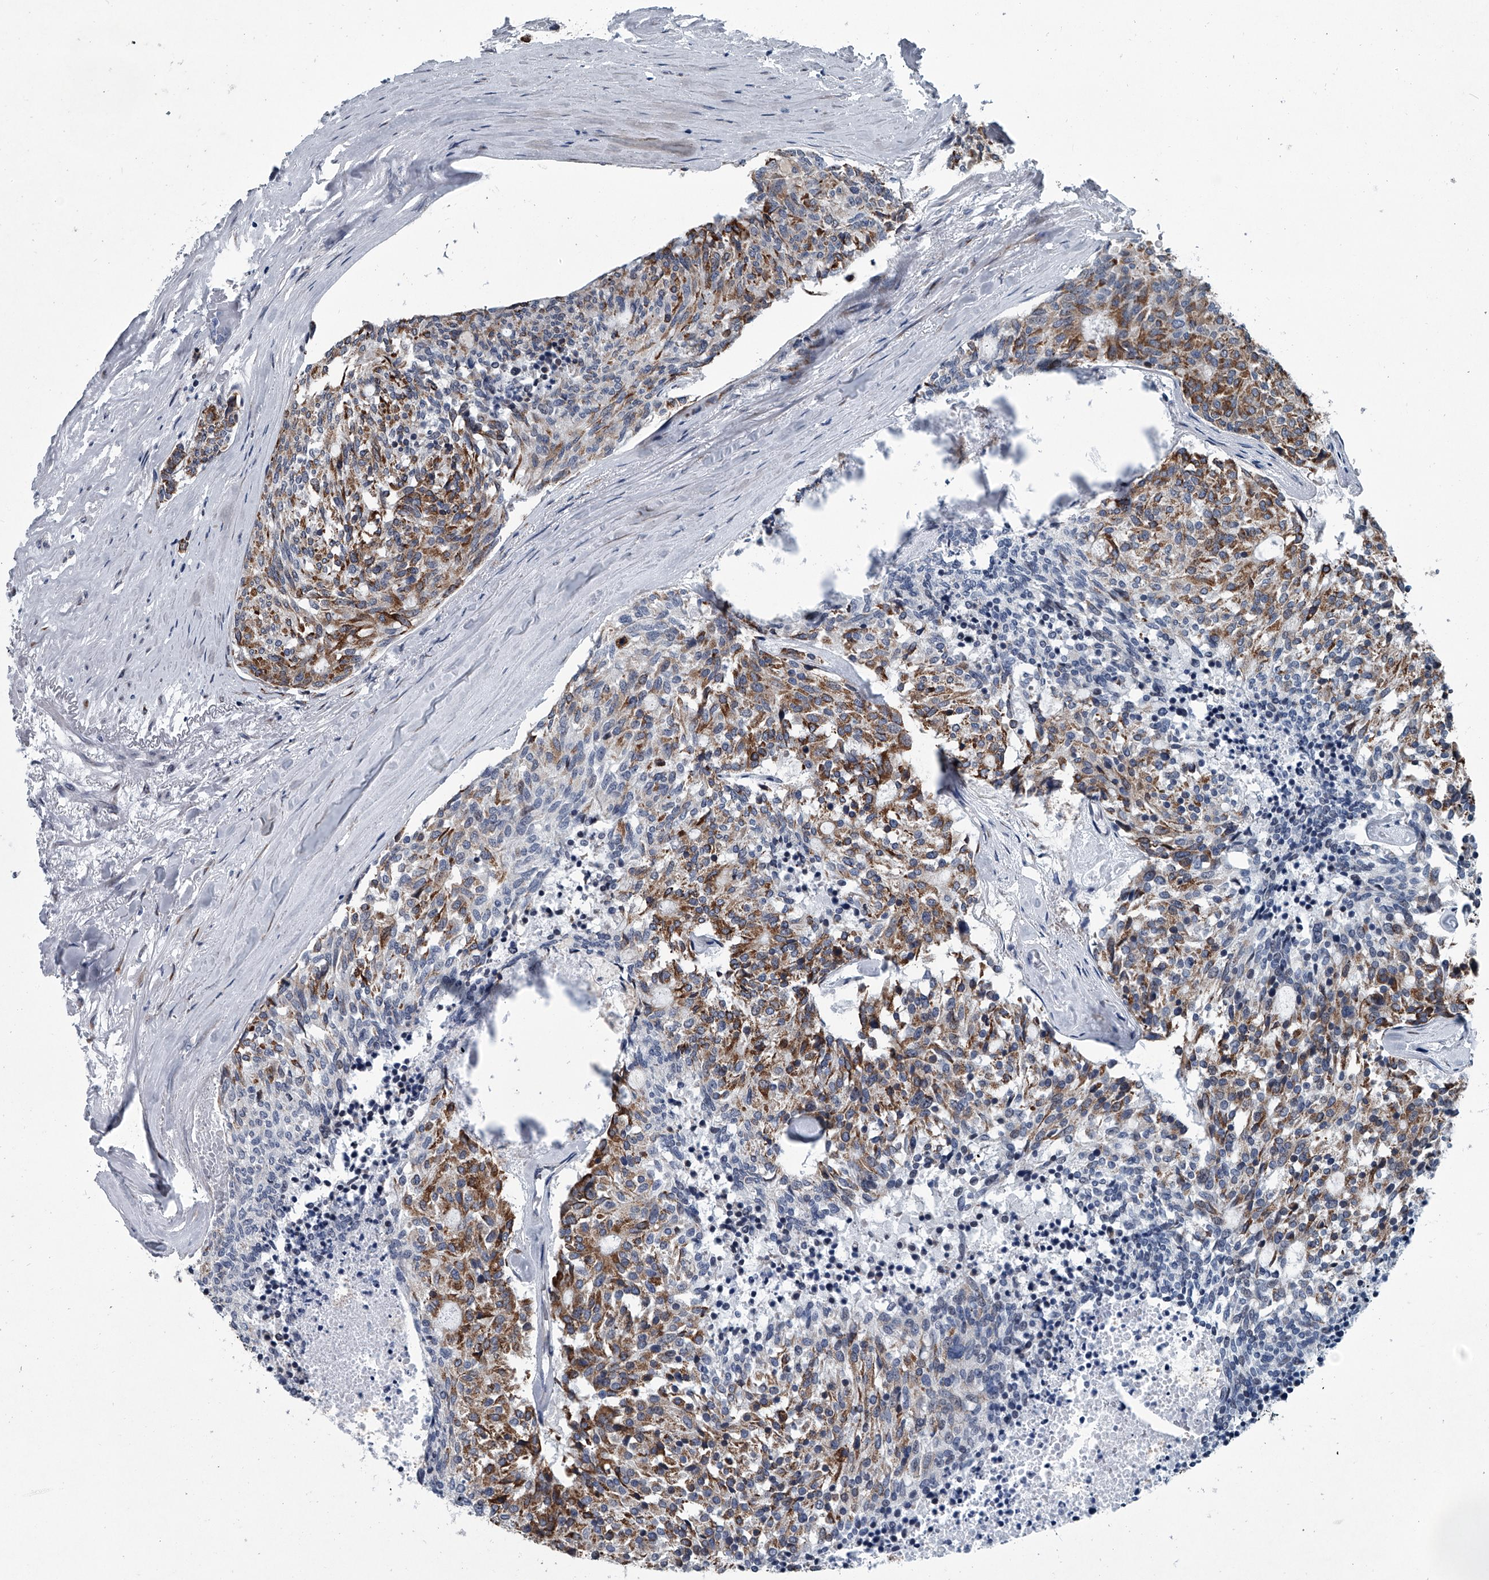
{"staining": {"intensity": "strong", "quantity": "25%-75%", "location": "cytoplasmic/membranous"}, "tissue": "carcinoid", "cell_type": "Tumor cells", "image_type": "cancer", "snomed": [{"axis": "morphology", "description": "Carcinoid, malignant, NOS"}, {"axis": "topography", "description": "Pancreas"}], "caption": "Immunohistochemistry (IHC) of carcinoid displays high levels of strong cytoplasmic/membranous expression in approximately 25%-75% of tumor cells. Nuclei are stained in blue.", "gene": "PPP2R5D", "patient": {"sex": "female", "age": 54}}